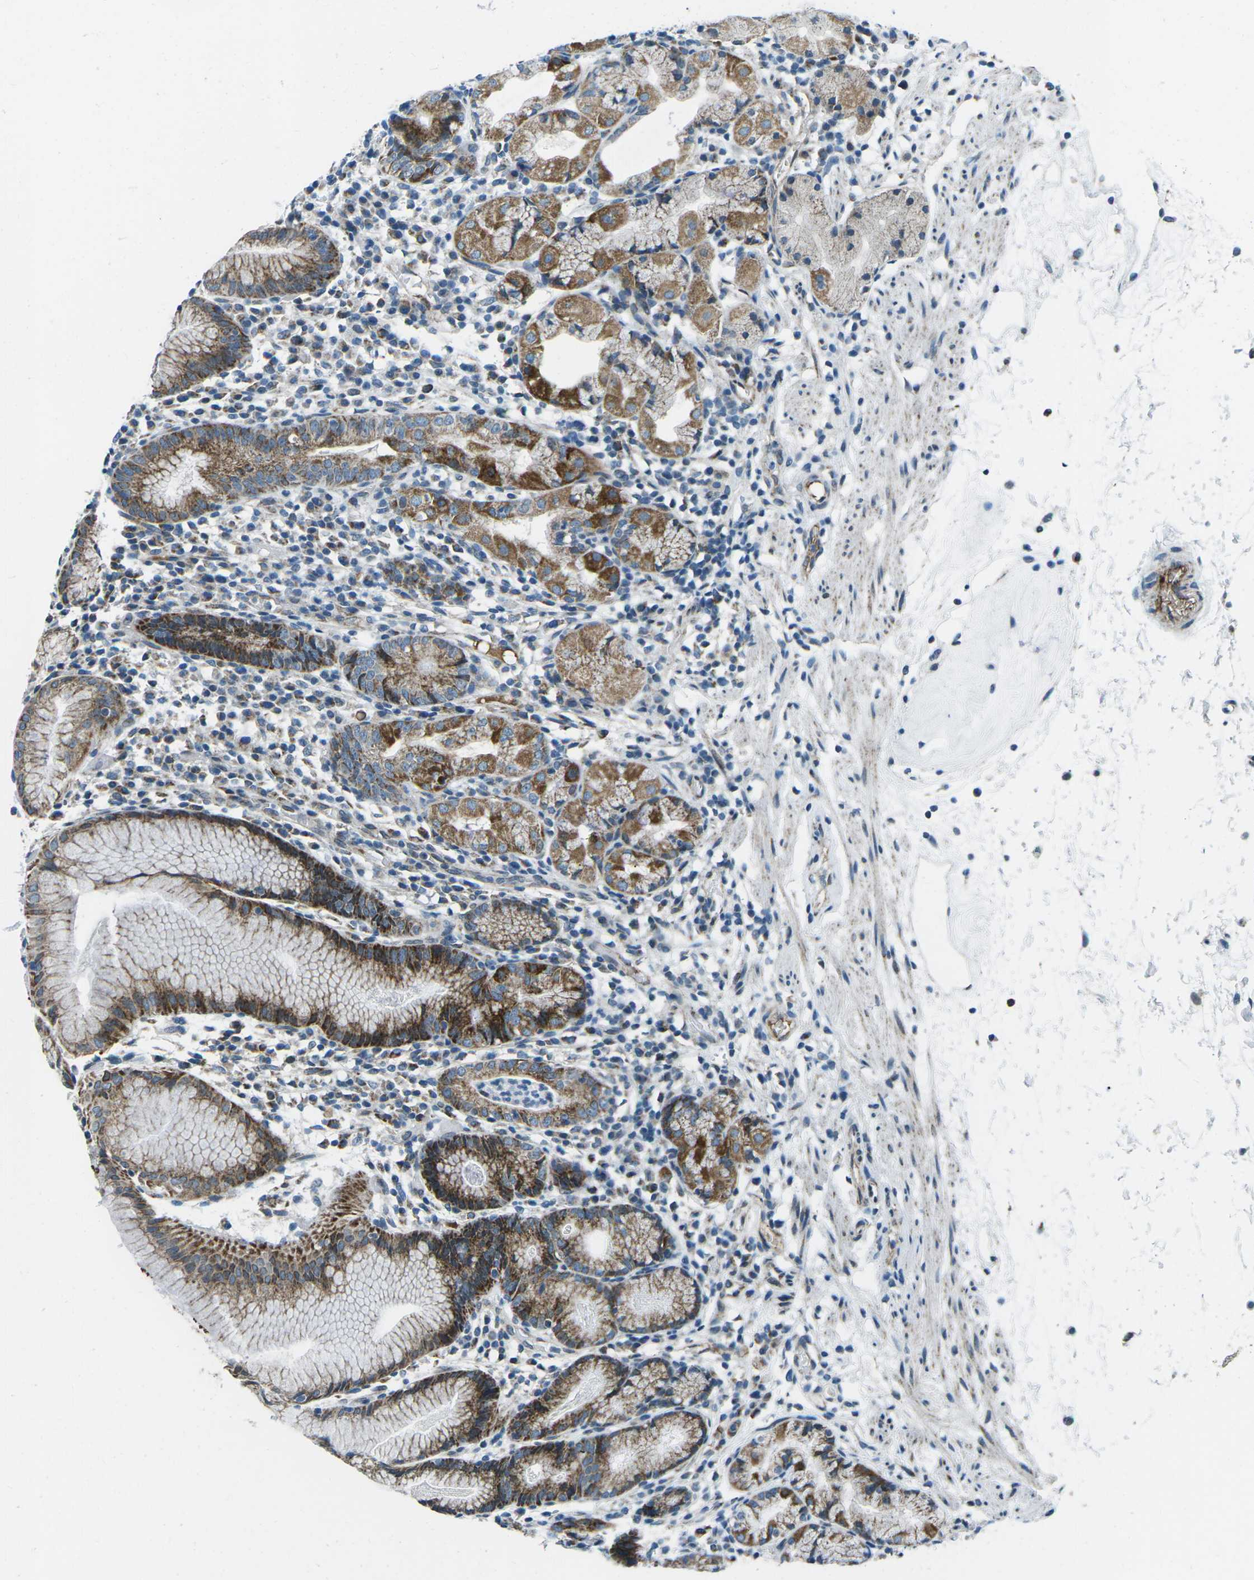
{"staining": {"intensity": "moderate", "quantity": ">75%", "location": "cytoplasmic/membranous"}, "tissue": "stomach", "cell_type": "Glandular cells", "image_type": "normal", "snomed": [{"axis": "morphology", "description": "Normal tissue, NOS"}, {"axis": "topography", "description": "Stomach"}, {"axis": "topography", "description": "Stomach, lower"}], "caption": "Immunohistochemistry (IHC) of benign human stomach demonstrates medium levels of moderate cytoplasmic/membranous staining in about >75% of glandular cells. Nuclei are stained in blue.", "gene": "RFESD", "patient": {"sex": "female", "age": 75}}